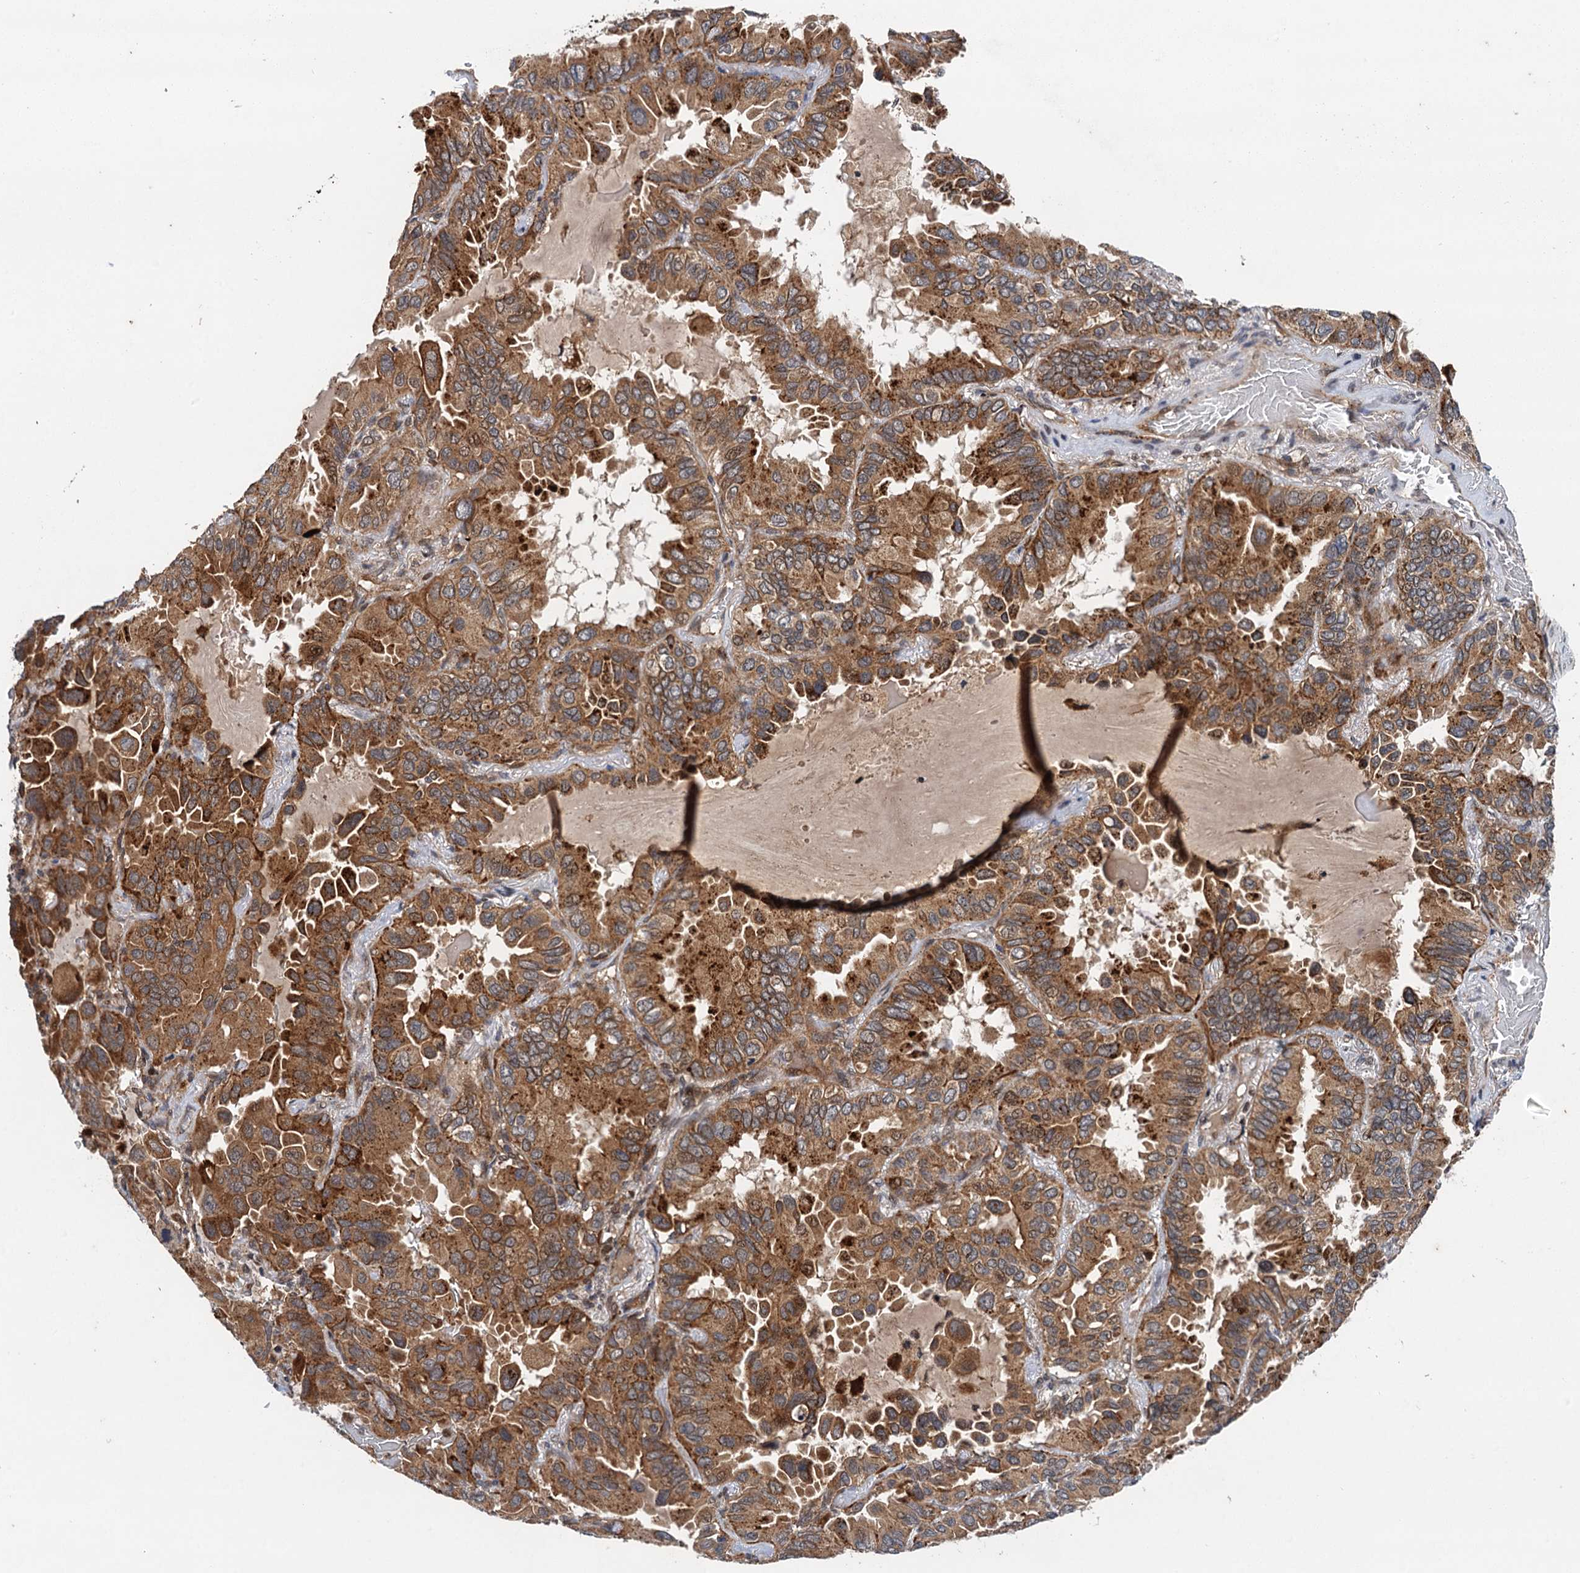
{"staining": {"intensity": "moderate", "quantity": ">75%", "location": "cytoplasmic/membranous"}, "tissue": "lung cancer", "cell_type": "Tumor cells", "image_type": "cancer", "snomed": [{"axis": "morphology", "description": "Adenocarcinoma, NOS"}, {"axis": "topography", "description": "Lung"}], "caption": "Human adenocarcinoma (lung) stained with a protein marker shows moderate staining in tumor cells.", "gene": "NLRP10", "patient": {"sex": "male", "age": 64}}